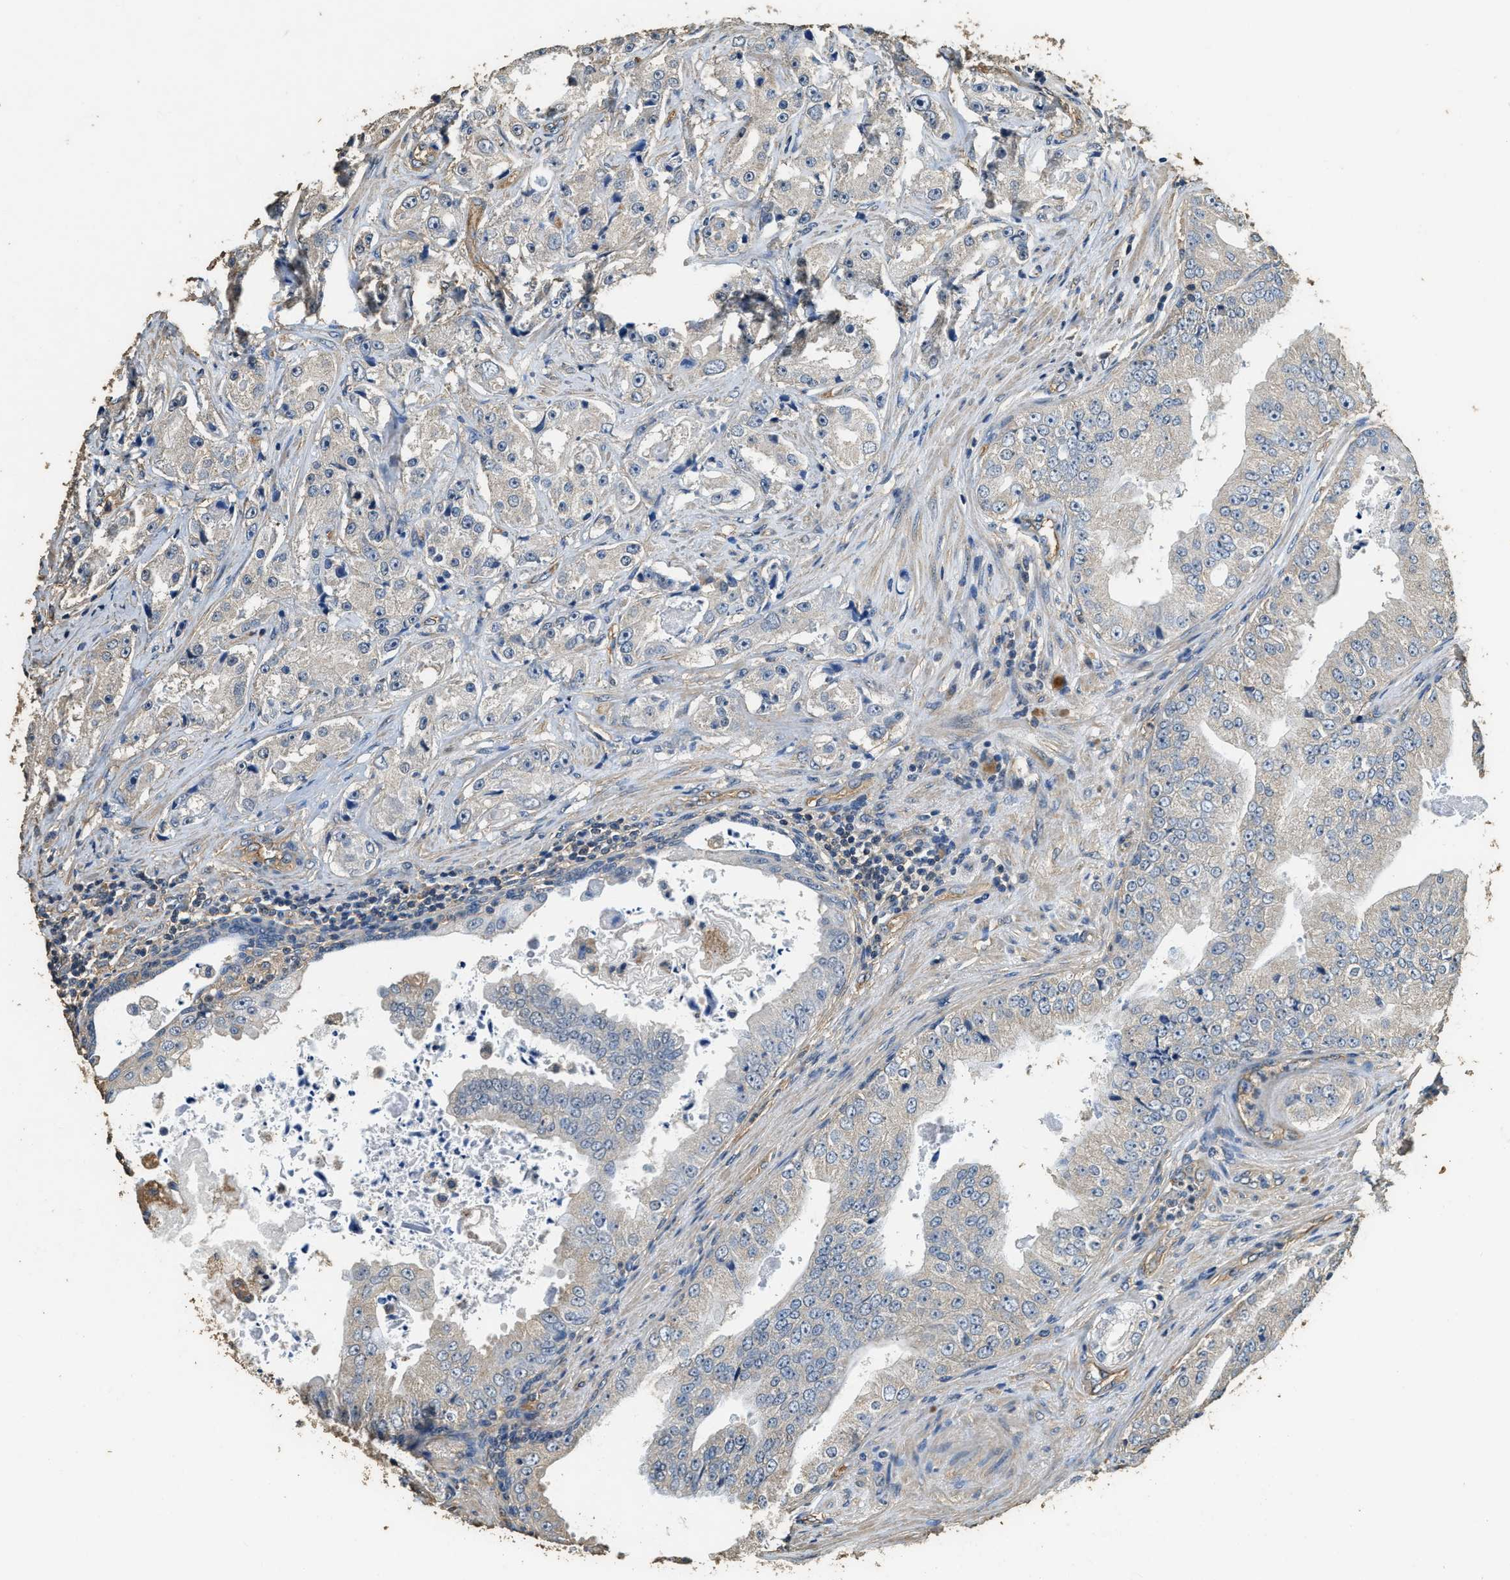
{"staining": {"intensity": "negative", "quantity": "none", "location": "none"}, "tissue": "prostate cancer", "cell_type": "Tumor cells", "image_type": "cancer", "snomed": [{"axis": "morphology", "description": "Adenocarcinoma, High grade"}, {"axis": "topography", "description": "Prostate"}], "caption": "The immunohistochemistry (IHC) histopathology image has no significant expression in tumor cells of adenocarcinoma (high-grade) (prostate) tissue.", "gene": "MIB1", "patient": {"sex": "male", "age": 73}}